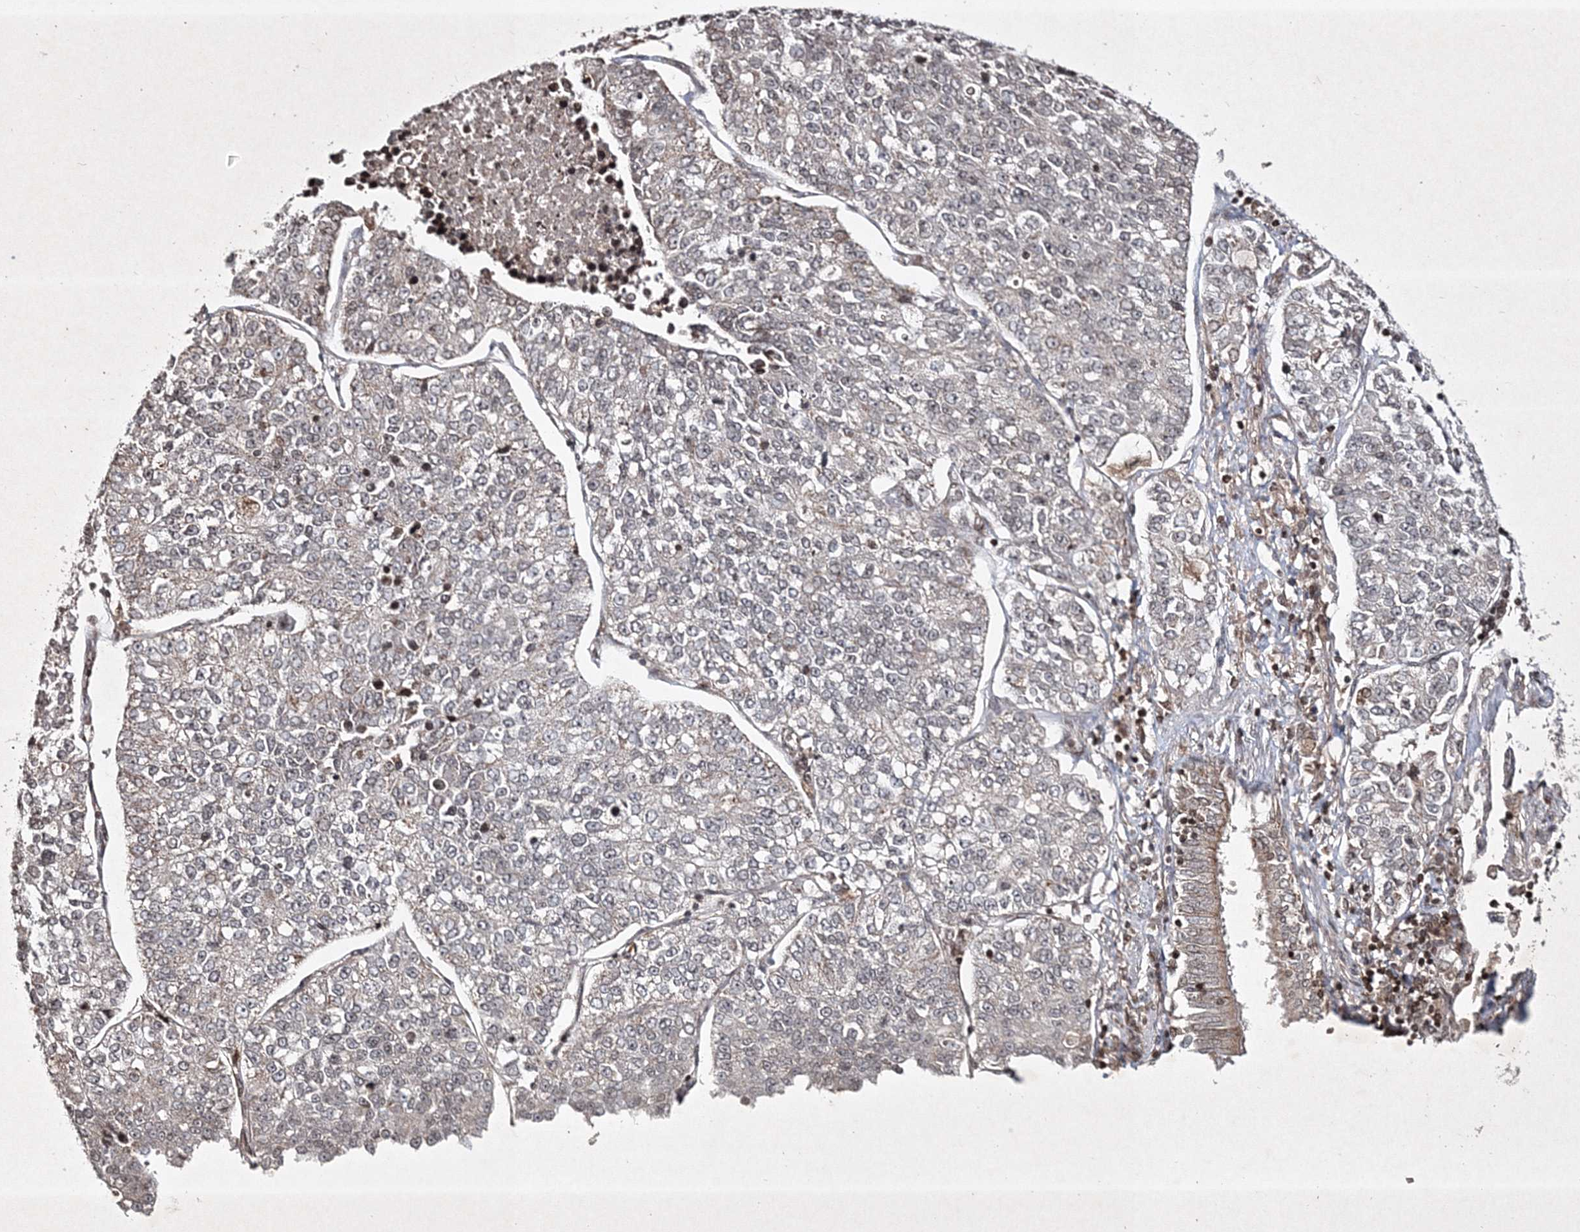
{"staining": {"intensity": "negative", "quantity": "none", "location": "none"}, "tissue": "lung cancer", "cell_type": "Tumor cells", "image_type": "cancer", "snomed": [{"axis": "morphology", "description": "Adenocarcinoma, NOS"}, {"axis": "topography", "description": "Lung"}], "caption": "Human lung cancer stained for a protein using IHC exhibits no positivity in tumor cells.", "gene": "CARM1", "patient": {"sex": "male", "age": 49}}